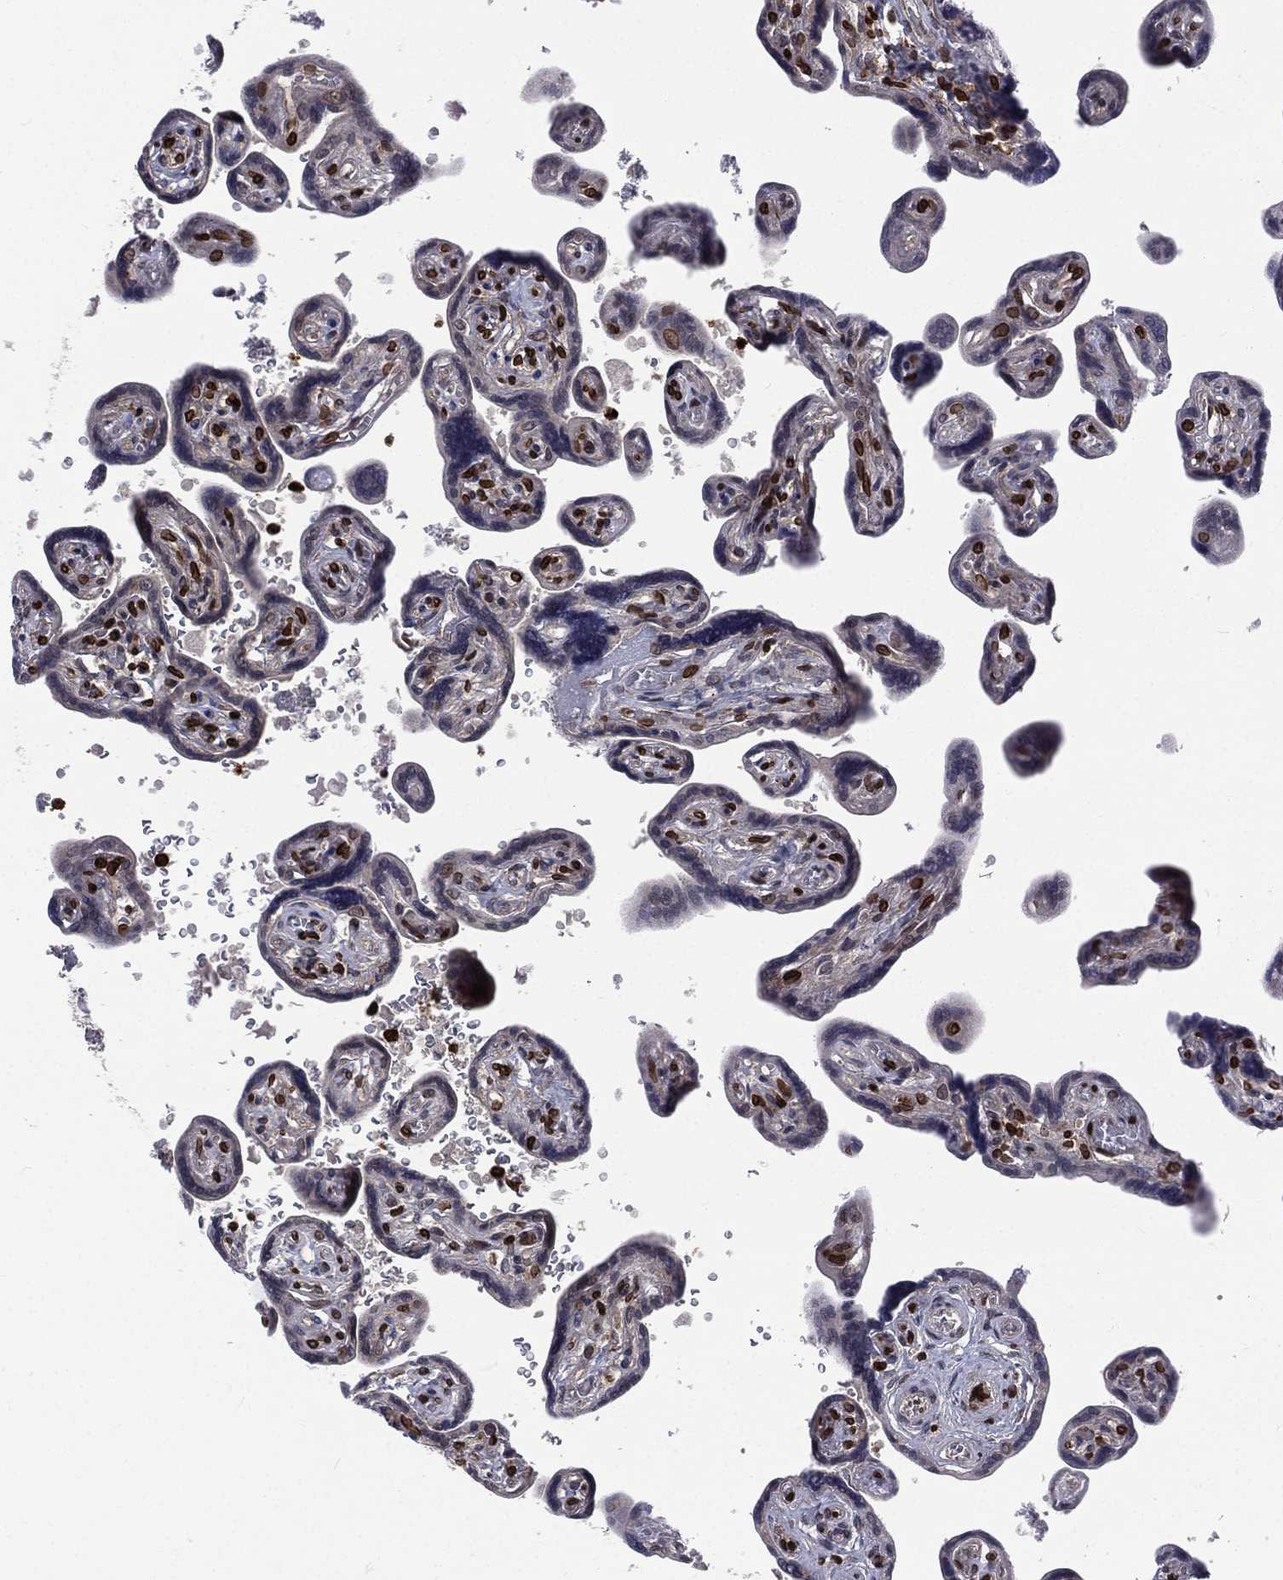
{"staining": {"intensity": "negative", "quantity": "none", "location": "none"}, "tissue": "placenta", "cell_type": "Decidual cells", "image_type": "normal", "snomed": [{"axis": "morphology", "description": "Normal tissue, NOS"}, {"axis": "topography", "description": "Placenta"}], "caption": "Immunohistochemistry (IHC) of normal placenta displays no positivity in decidual cells.", "gene": "LBR", "patient": {"sex": "female", "age": 32}}